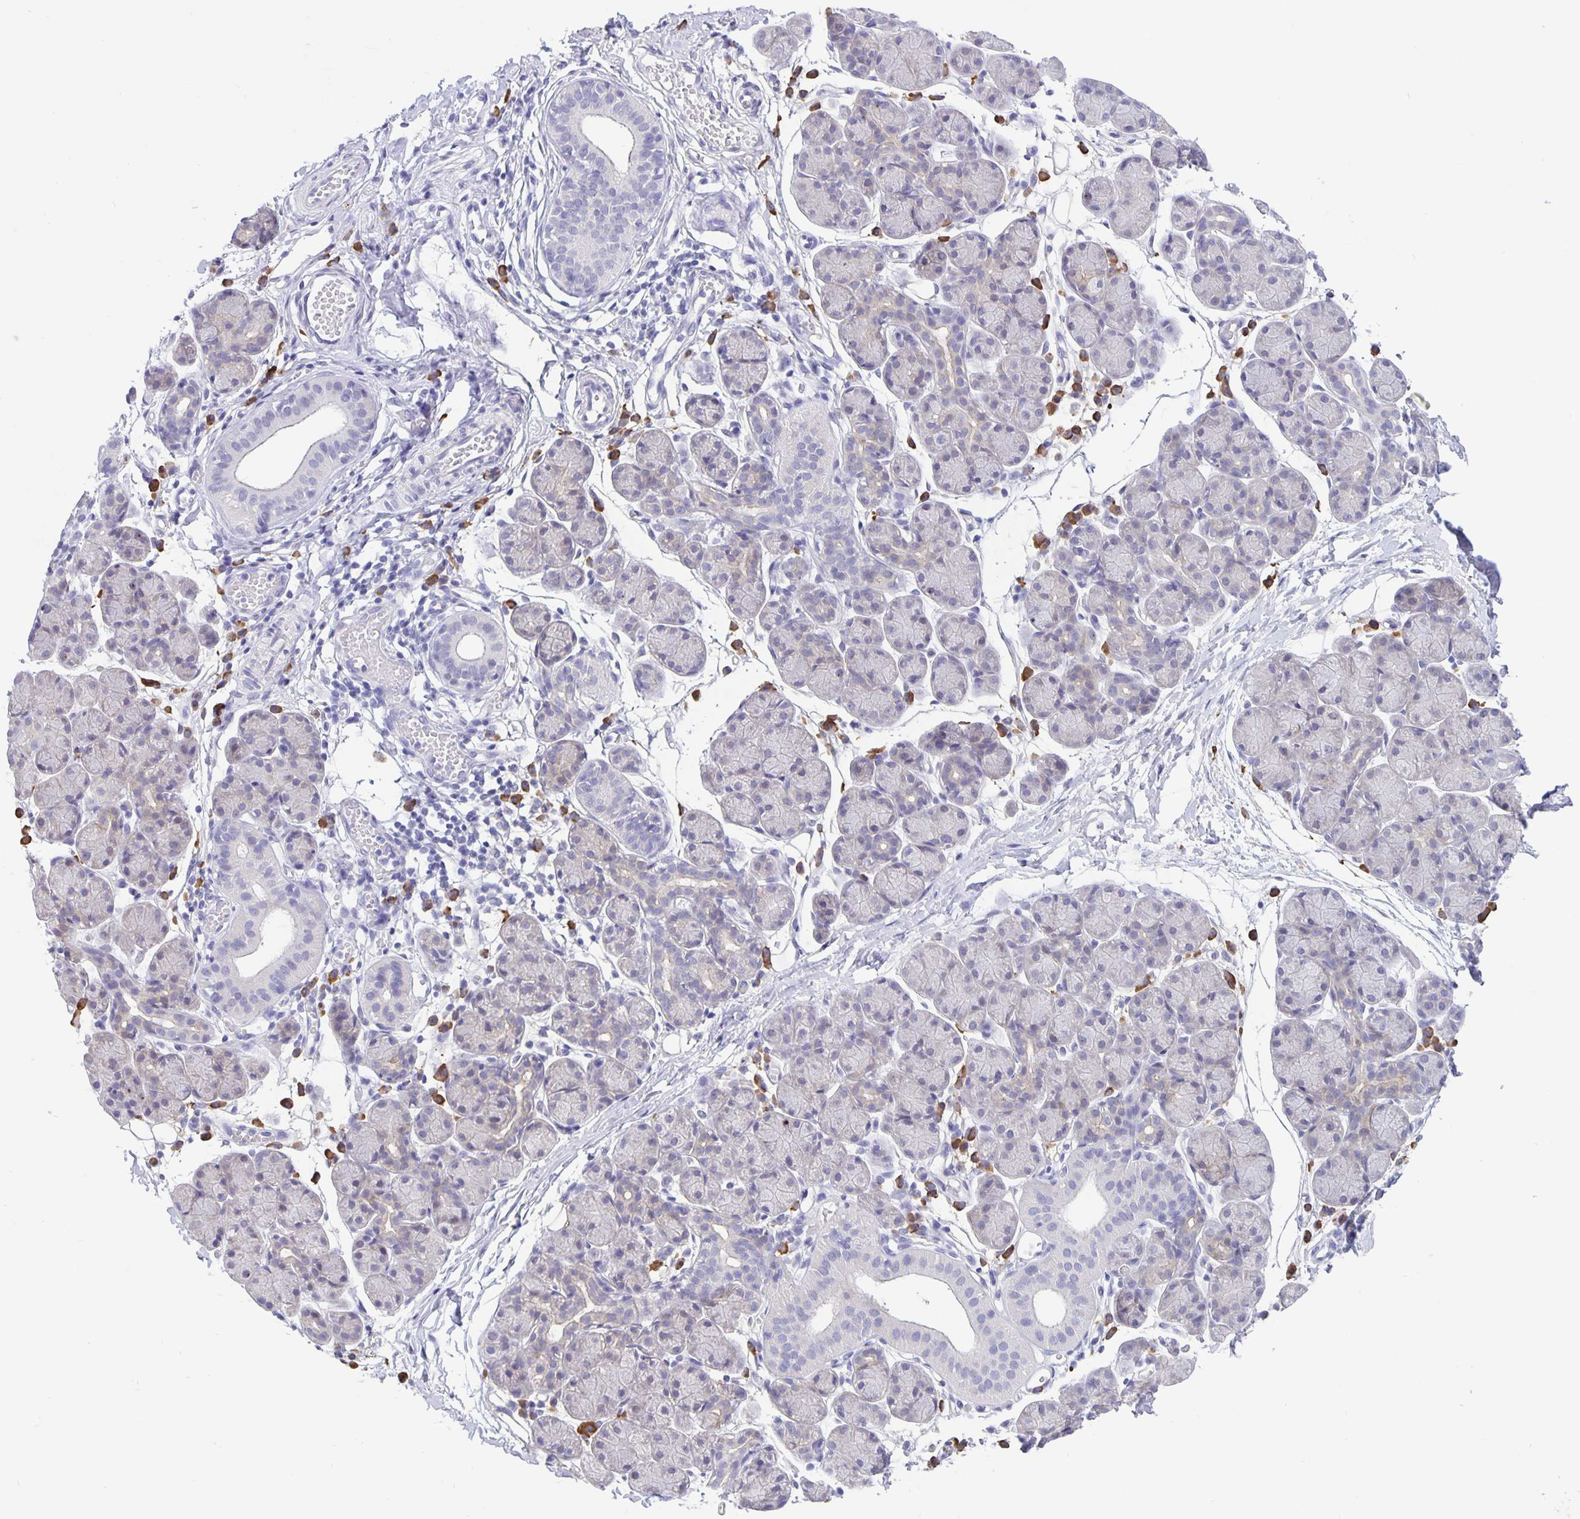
{"staining": {"intensity": "negative", "quantity": "none", "location": "none"}, "tissue": "salivary gland", "cell_type": "Glandular cells", "image_type": "normal", "snomed": [{"axis": "morphology", "description": "Normal tissue, NOS"}, {"axis": "morphology", "description": "Inflammation, NOS"}, {"axis": "topography", "description": "Lymph node"}, {"axis": "topography", "description": "Salivary gland"}], "caption": "Histopathology image shows no protein positivity in glandular cells of unremarkable salivary gland.", "gene": "ERMN", "patient": {"sex": "male", "age": 3}}